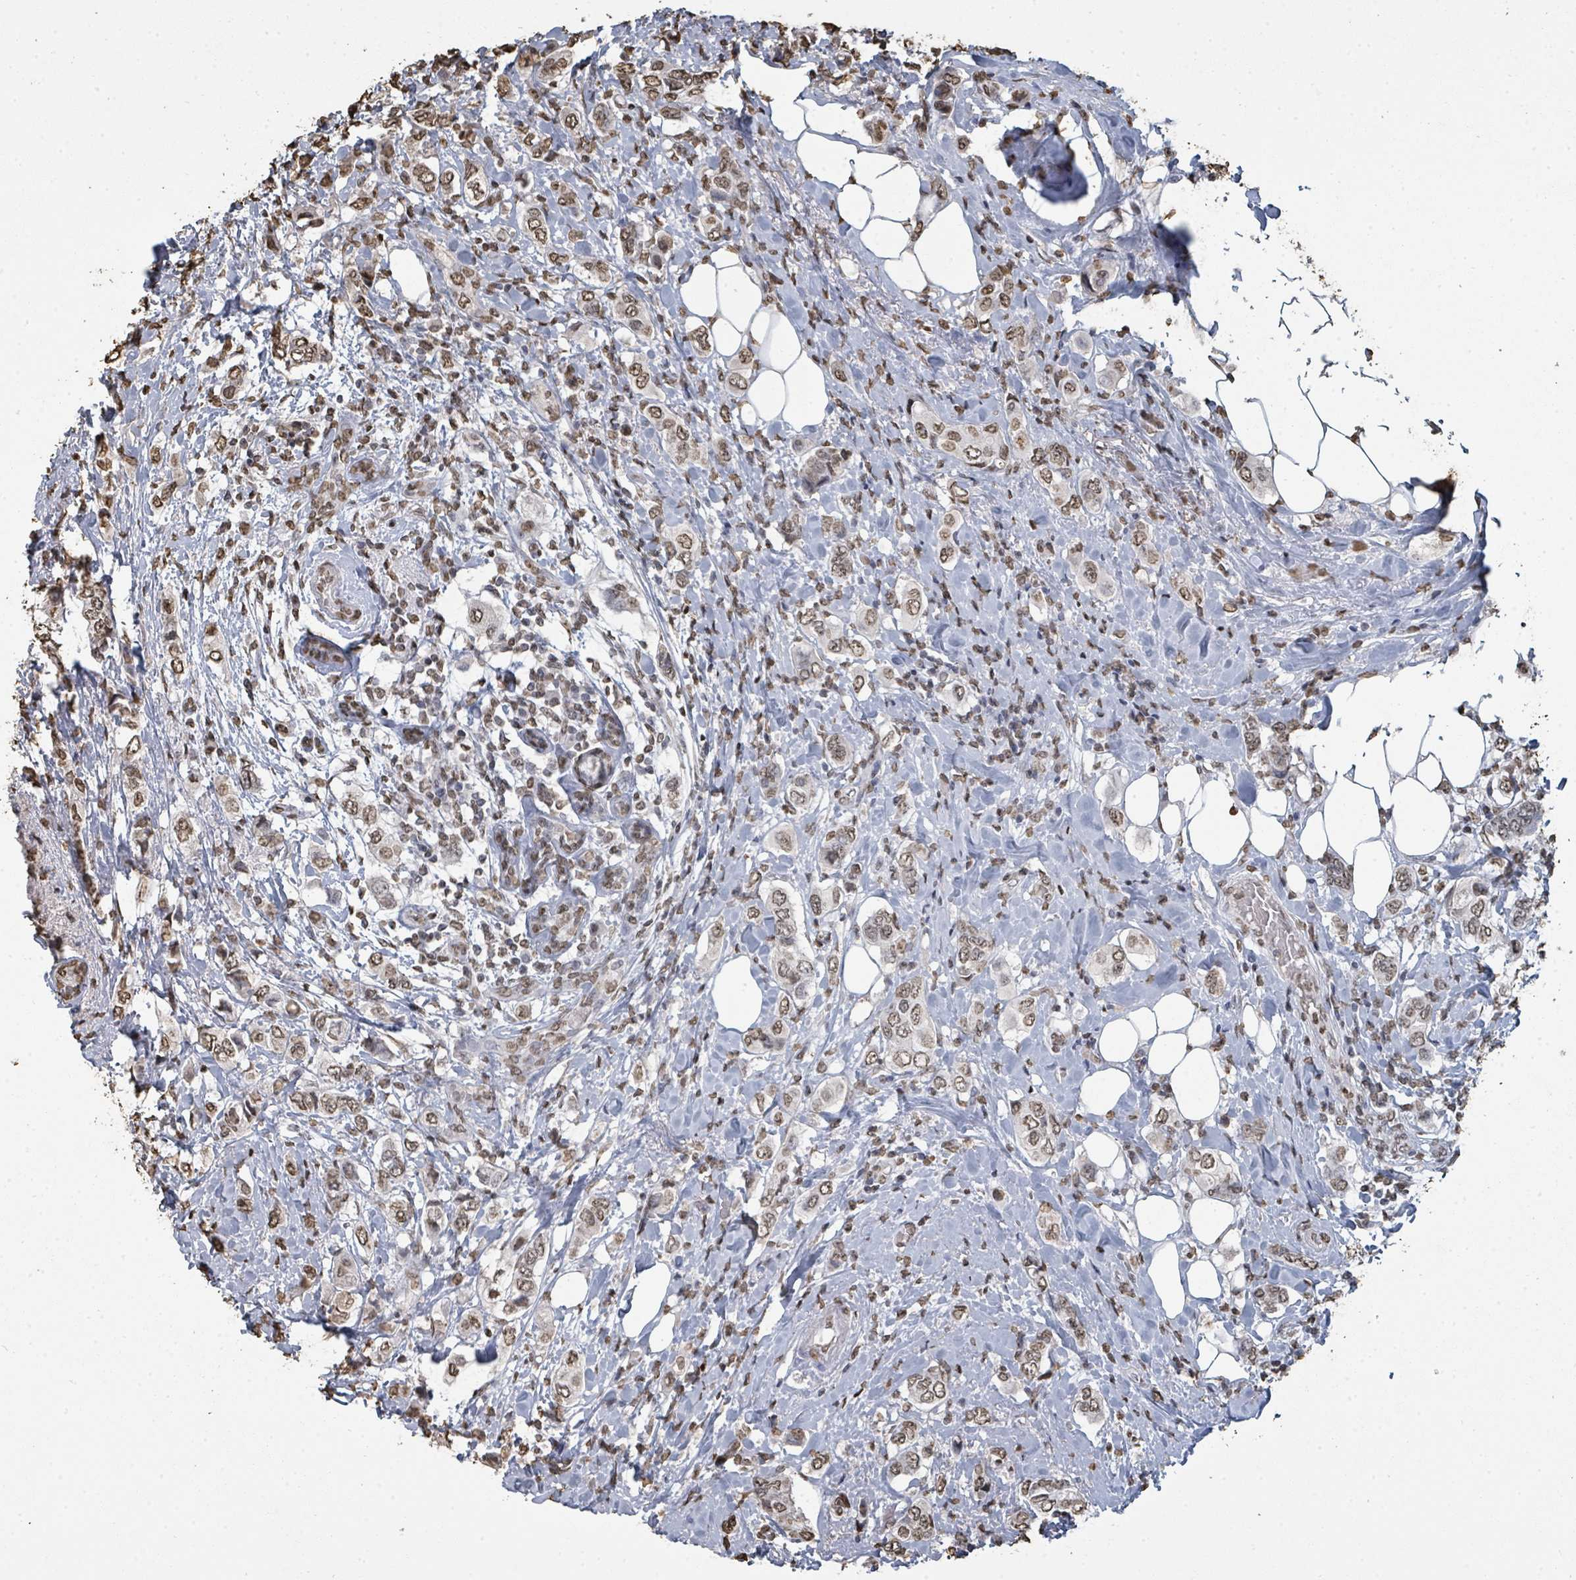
{"staining": {"intensity": "moderate", "quantity": ">75%", "location": "nuclear"}, "tissue": "breast cancer", "cell_type": "Tumor cells", "image_type": "cancer", "snomed": [{"axis": "morphology", "description": "Lobular carcinoma"}, {"axis": "topography", "description": "Breast"}], "caption": "Moderate nuclear expression is present in about >75% of tumor cells in lobular carcinoma (breast).", "gene": "MRPS12", "patient": {"sex": "female", "age": 51}}